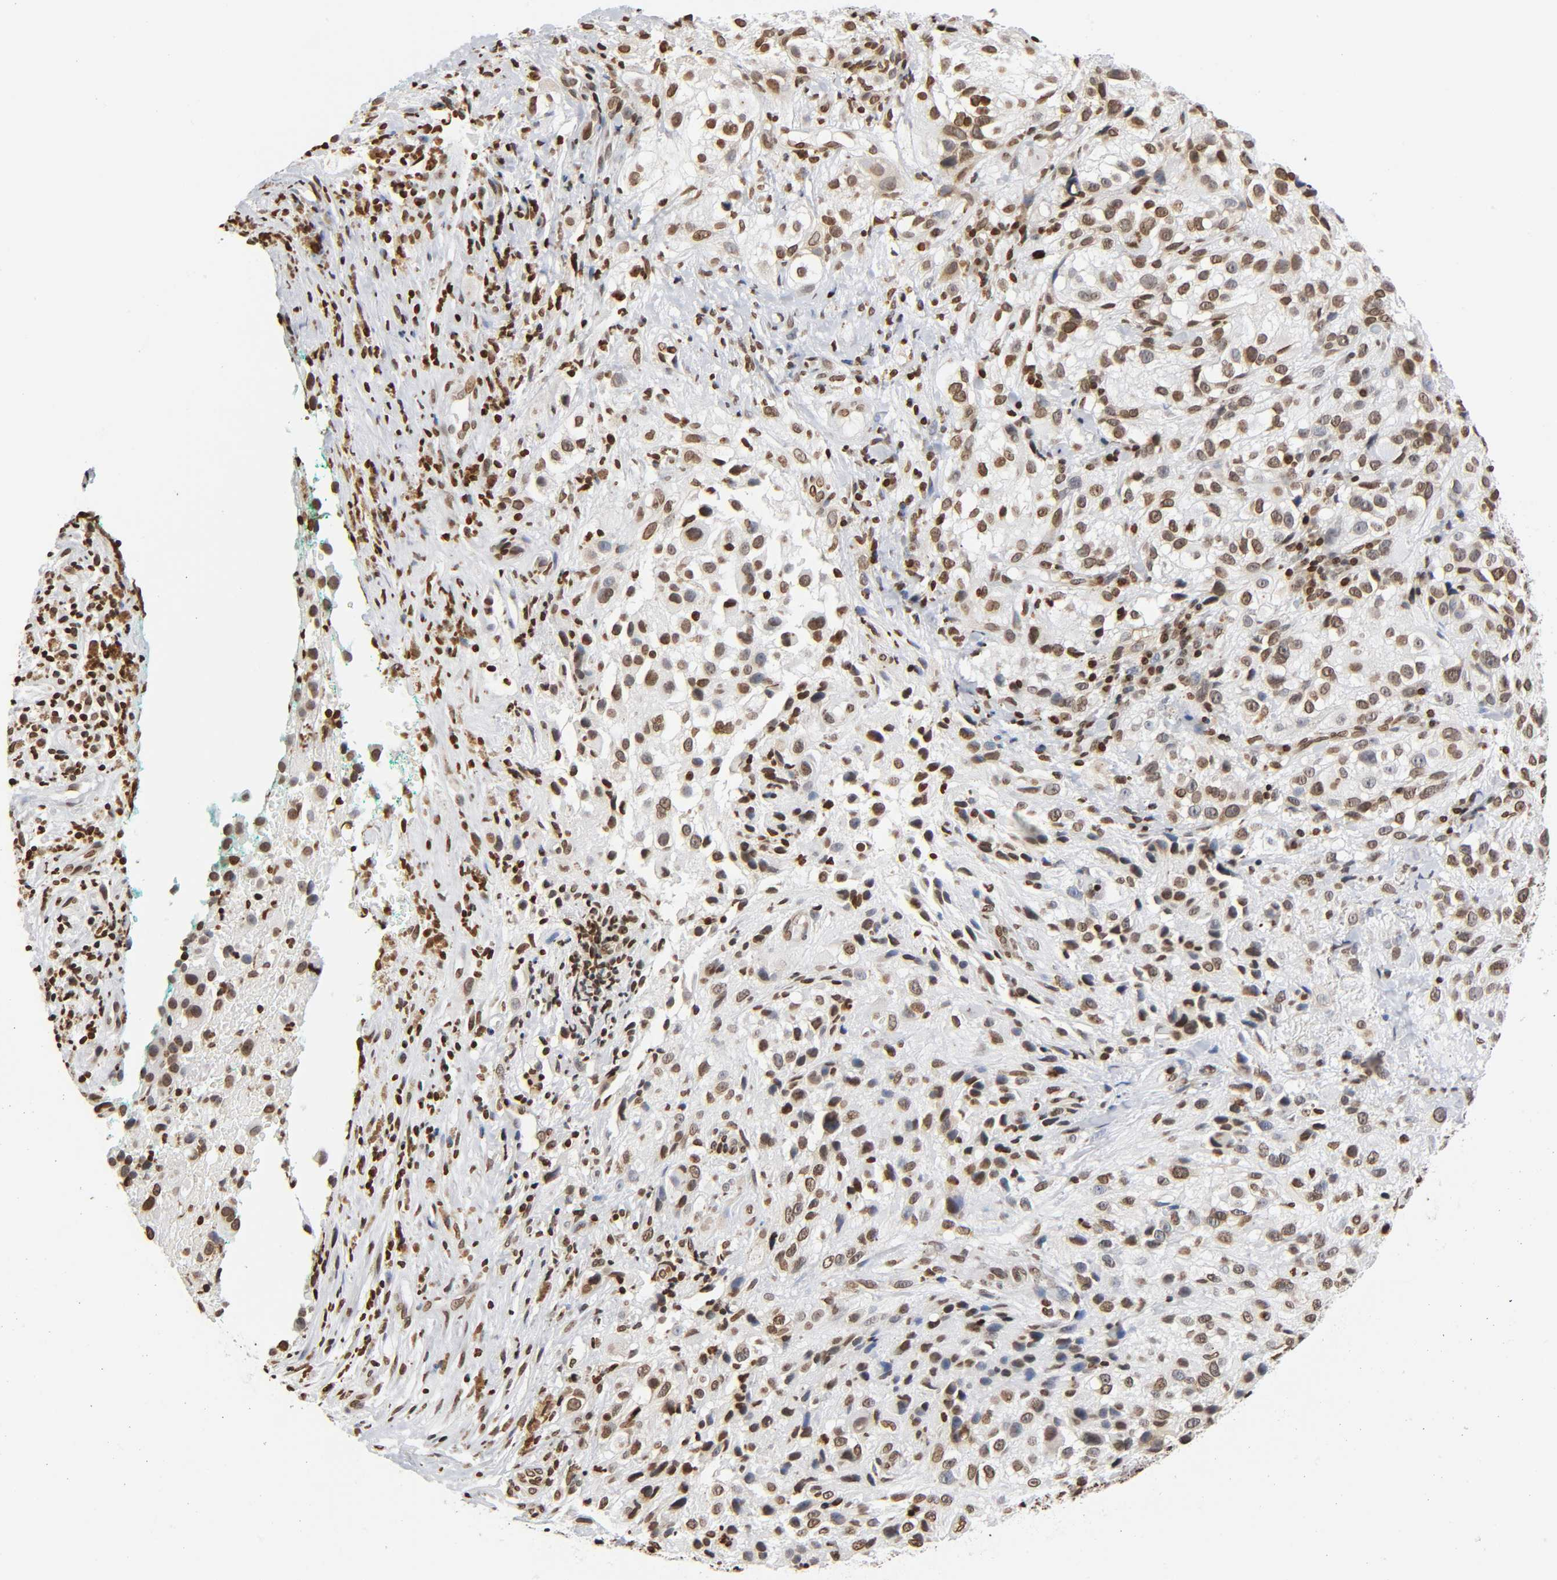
{"staining": {"intensity": "moderate", "quantity": ">75%", "location": "nuclear"}, "tissue": "melanoma", "cell_type": "Tumor cells", "image_type": "cancer", "snomed": [{"axis": "morphology", "description": "Necrosis, NOS"}, {"axis": "morphology", "description": "Malignant melanoma, NOS"}, {"axis": "topography", "description": "Skin"}], "caption": "A medium amount of moderate nuclear positivity is seen in about >75% of tumor cells in melanoma tissue.", "gene": "HOXA6", "patient": {"sex": "female", "age": 87}}